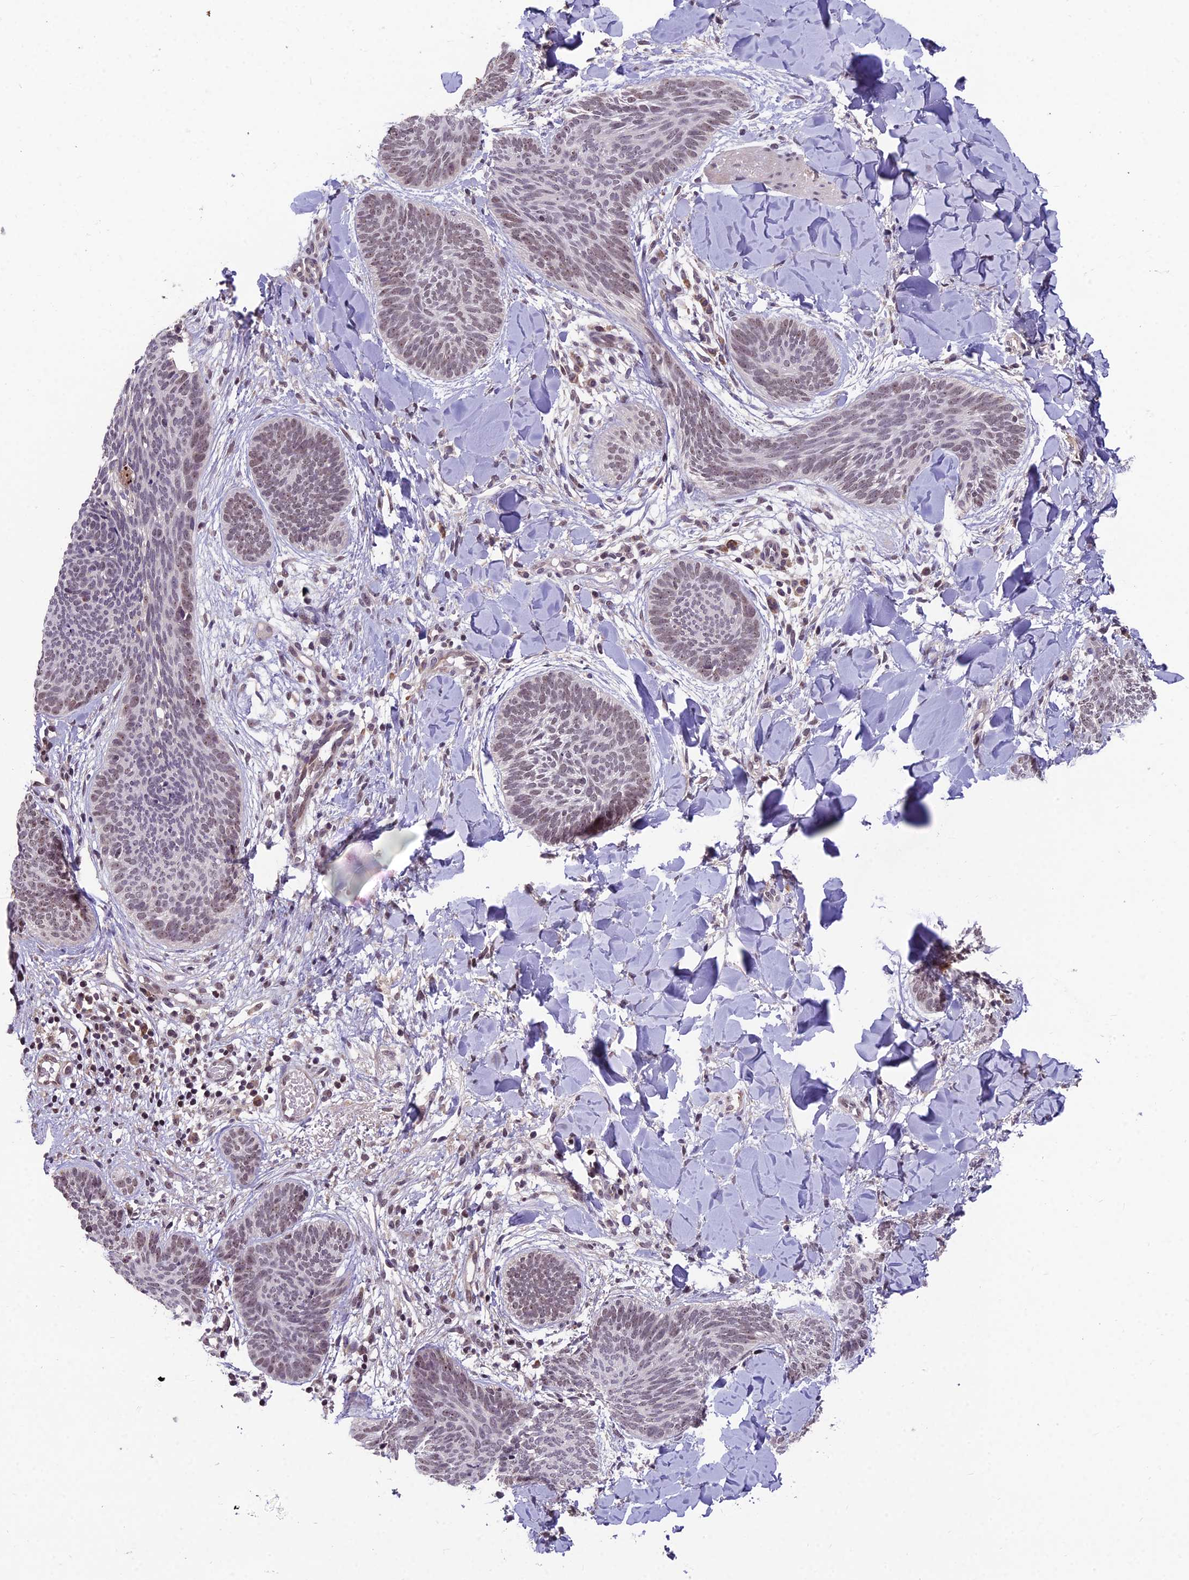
{"staining": {"intensity": "weak", "quantity": ">75%", "location": "nuclear"}, "tissue": "skin cancer", "cell_type": "Tumor cells", "image_type": "cancer", "snomed": [{"axis": "morphology", "description": "Basal cell carcinoma"}, {"axis": "topography", "description": "Skin"}], "caption": "Protein expression by IHC displays weak nuclear staining in approximately >75% of tumor cells in skin cancer.", "gene": "ZNF333", "patient": {"sex": "female", "age": 81}}